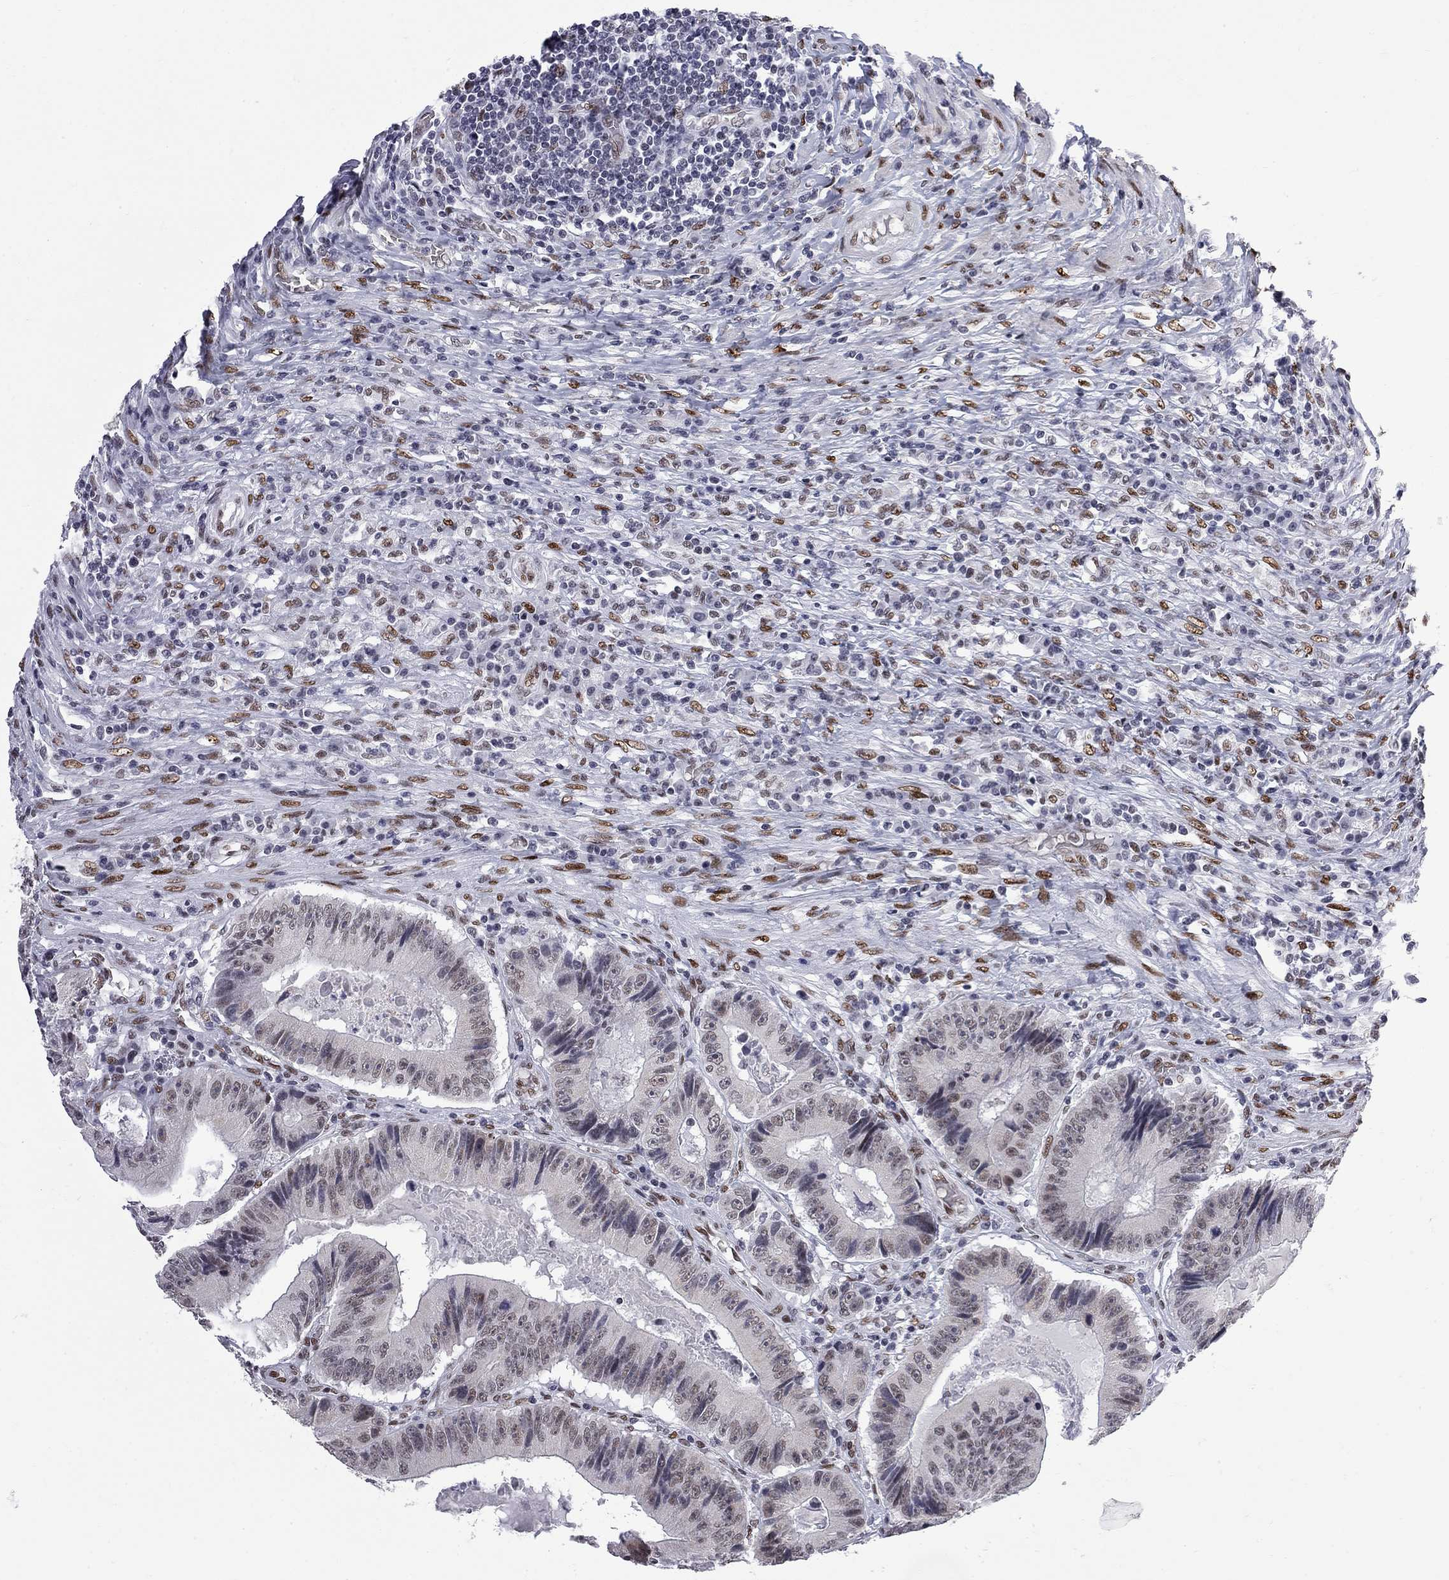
{"staining": {"intensity": "moderate", "quantity": "<25%", "location": "nuclear"}, "tissue": "colorectal cancer", "cell_type": "Tumor cells", "image_type": "cancer", "snomed": [{"axis": "morphology", "description": "Adenocarcinoma, NOS"}, {"axis": "topography", "description": "Colon"}], "caption": "Colorectal cancer (adenocarcinoma) stained for a protein displays moderate nuclear positivity in tumor cells.", "gene": "ZBTB47", "patient": {"sex": "female", "age": 86}}